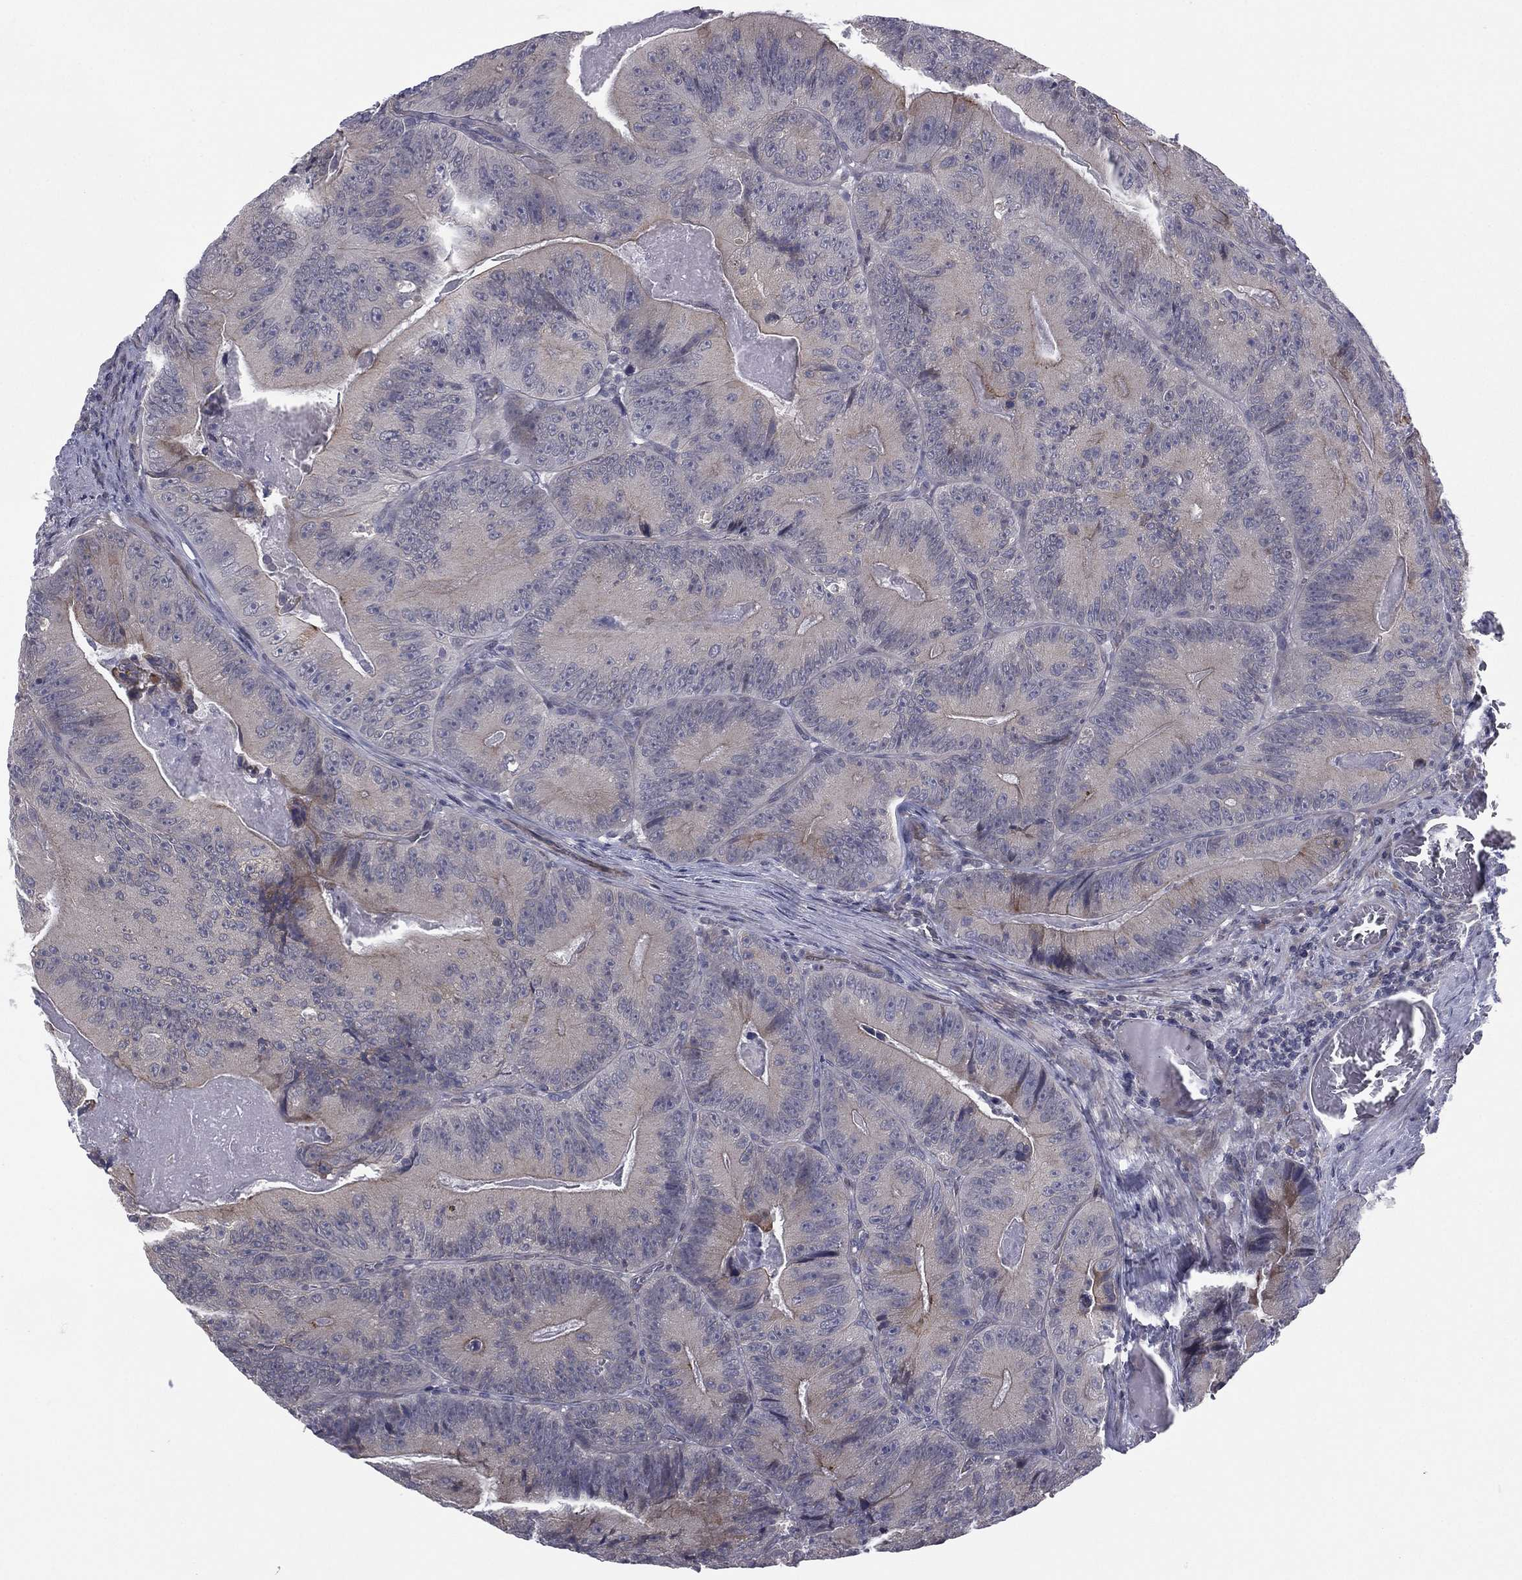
{"staining": {"intensity": "negative", "quantity": "none", "location": "none"}, "tissue": "colorectal cancer", "cell_type": "Tumor cells", "image_type": "cancer", "snomed": [{"axis": "morphology", "description": "Adenocarcinoma, NOS"}, {"axis": "topography", "description": "Colon"}], "caption": "The immunohistochemistry (IHC) histopathology image has no significant staining in tumor cells of colorectal cancer tissue.", "gene": "ACTRT2", "patient": {"sex": "female", "age": 86}}